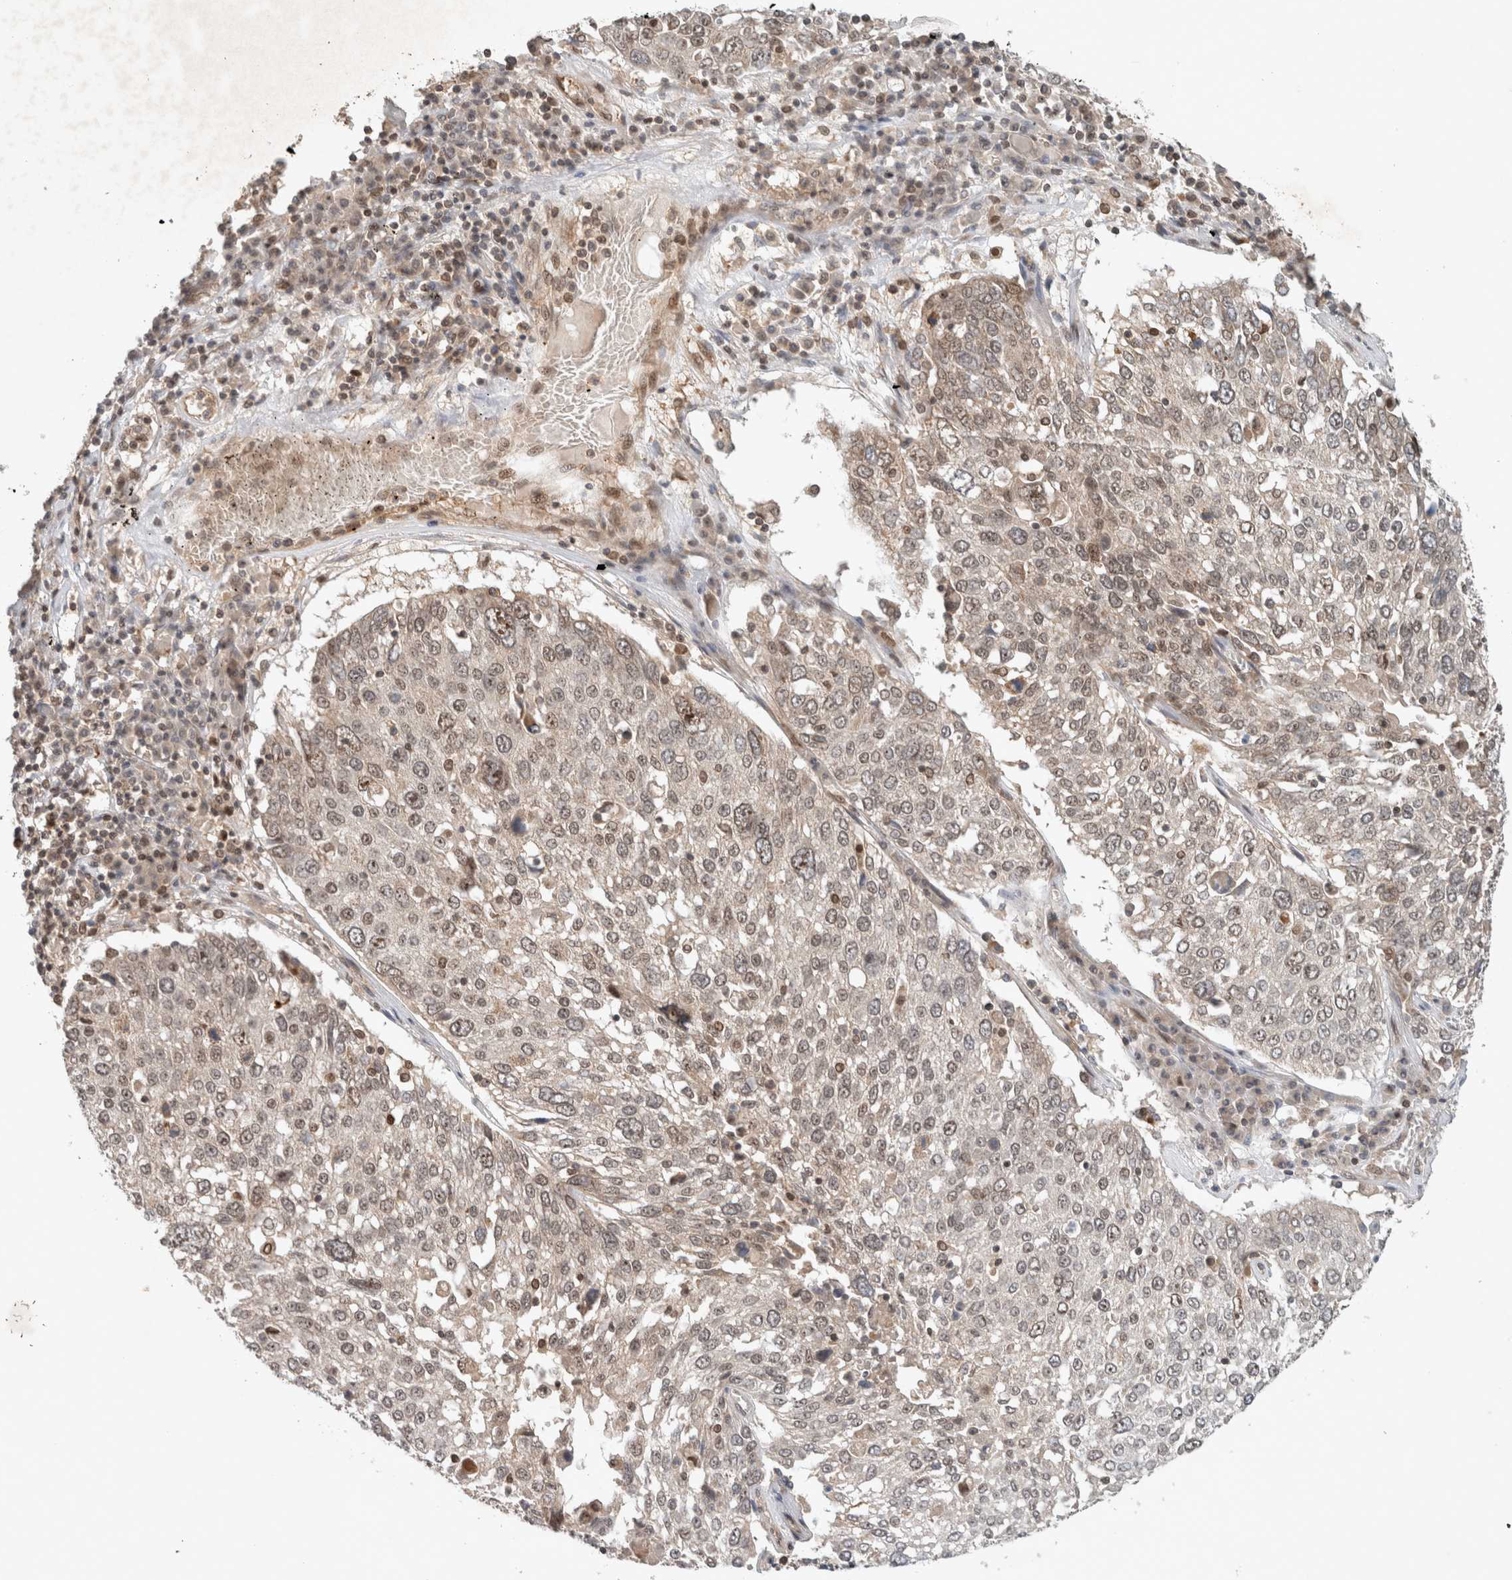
{"staining": {"intensity": "weak", "quantity": ">75%", "location": "nuclear"}, "tissue": "lung cancer", "cell_type": "Tumor cells", "image_type": "cancer", "snomed": [{"axis": "morphology", "description": "Squamous cell carcinoma, NOS"}, {"axis": "topography", "description": "Lung"}], "caption": "Protein analysis of lung cancer (squamous cell carcinoma) tissue displays weak nuclear positivity in about >75% of tumor cells. Nuclei are stained in blue.", "gene": "CAAP1", "patient": {"sex": "male", "age": 65}}